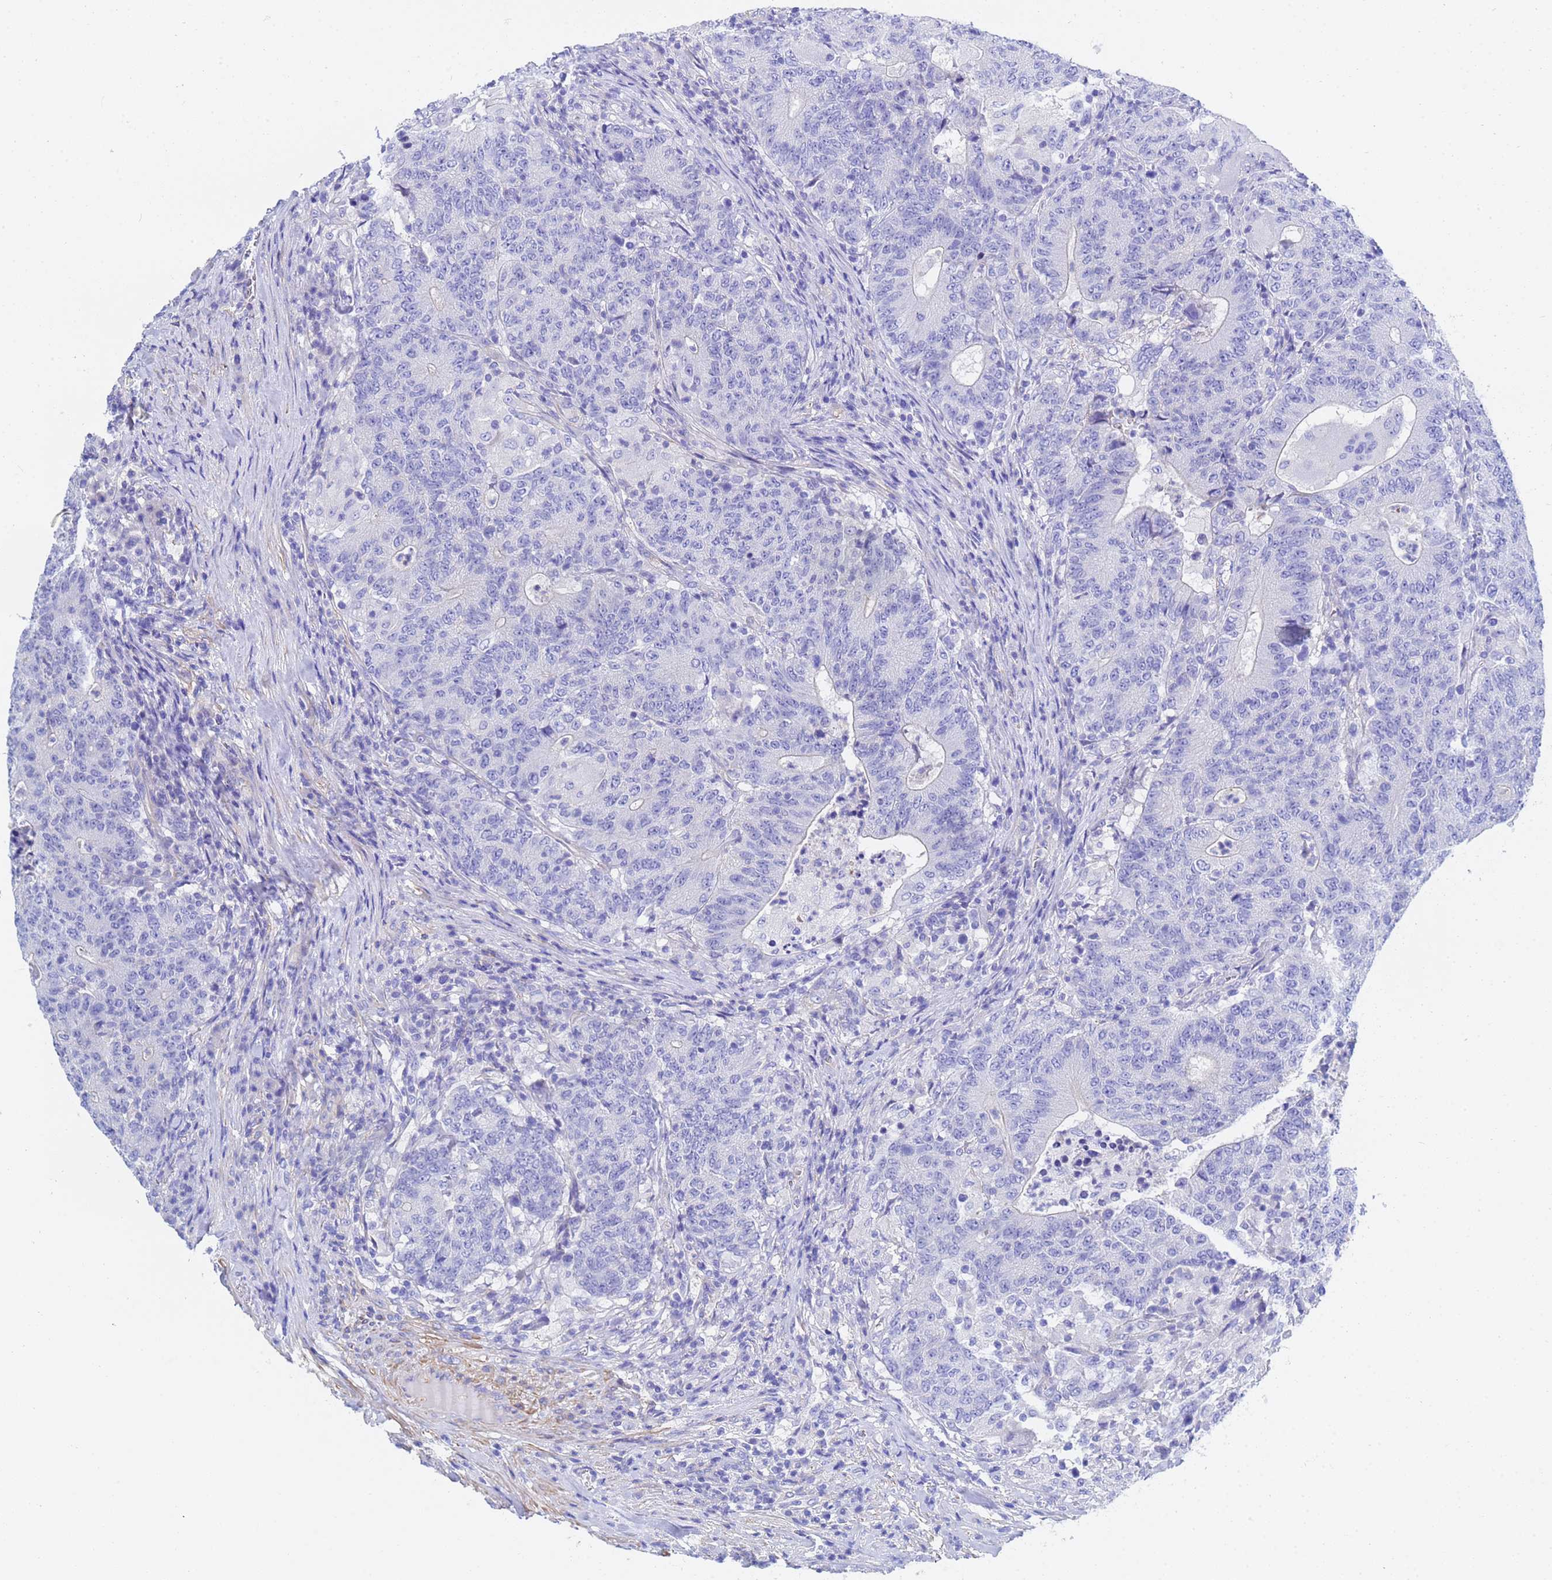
{"staining": {"intensity": "negative", "quantity": "none", "location": "none"}, "tissue": "colorectal cancer", "cell_type": "Tumor cells", "image_type": "cancer", "snomed": [{"axis": "morphology", "description": "Adenocarcinoma, NOS"}, {"axis": "topography", "description": "Colon"}], "caption": "Adenocarcinoma (colorectal) was stained to show a protein in brown. There is no significant expression in tumor cells.", "gene": "CST4", "patient": {"sex": "female", "age": 75}}